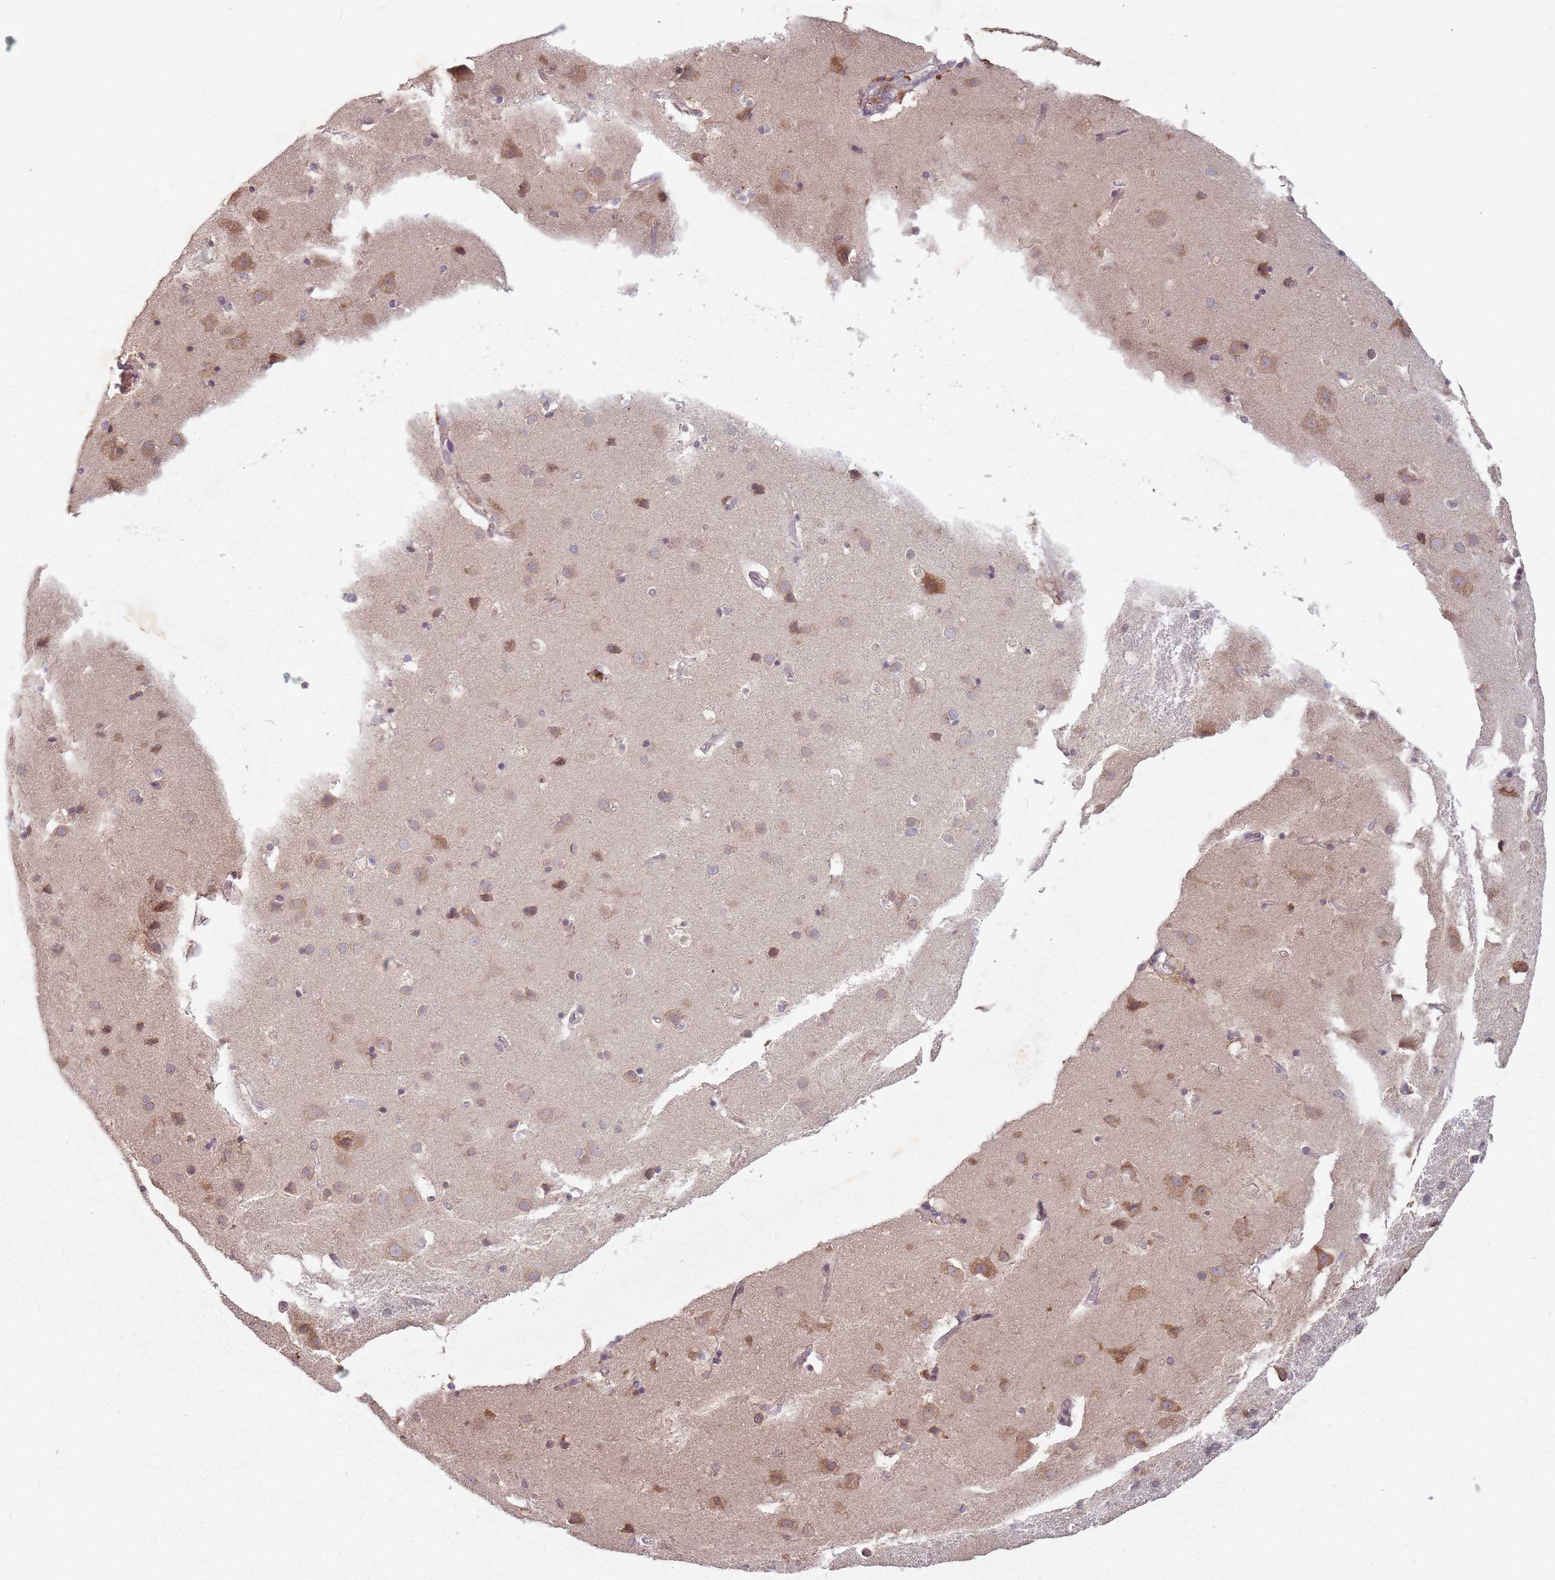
{"staining": {"intensity": "weak", "quantity": "25%-75%", "location": "cytoplasmic/membranous"}, "tissue": "cerebral cortex", "cell_type": "Endothelial cells", "image_type": "normal", "snomed": [{"axis": "morphology", "description": "Normal tissue, NOS"}, {"axis": "topography", "description": "Cerebral cortex"}], "caption": "Immunohistochemistry micrograph of unremarkable cerebral cortex stained for a protein (brown), which exhibits low levels of weak cytoplasmic/membranous positivity in approximately 25%-75% of endothelial cells.", "gene": "GPR180", "patient": {"sex": "male", "age": 54}}